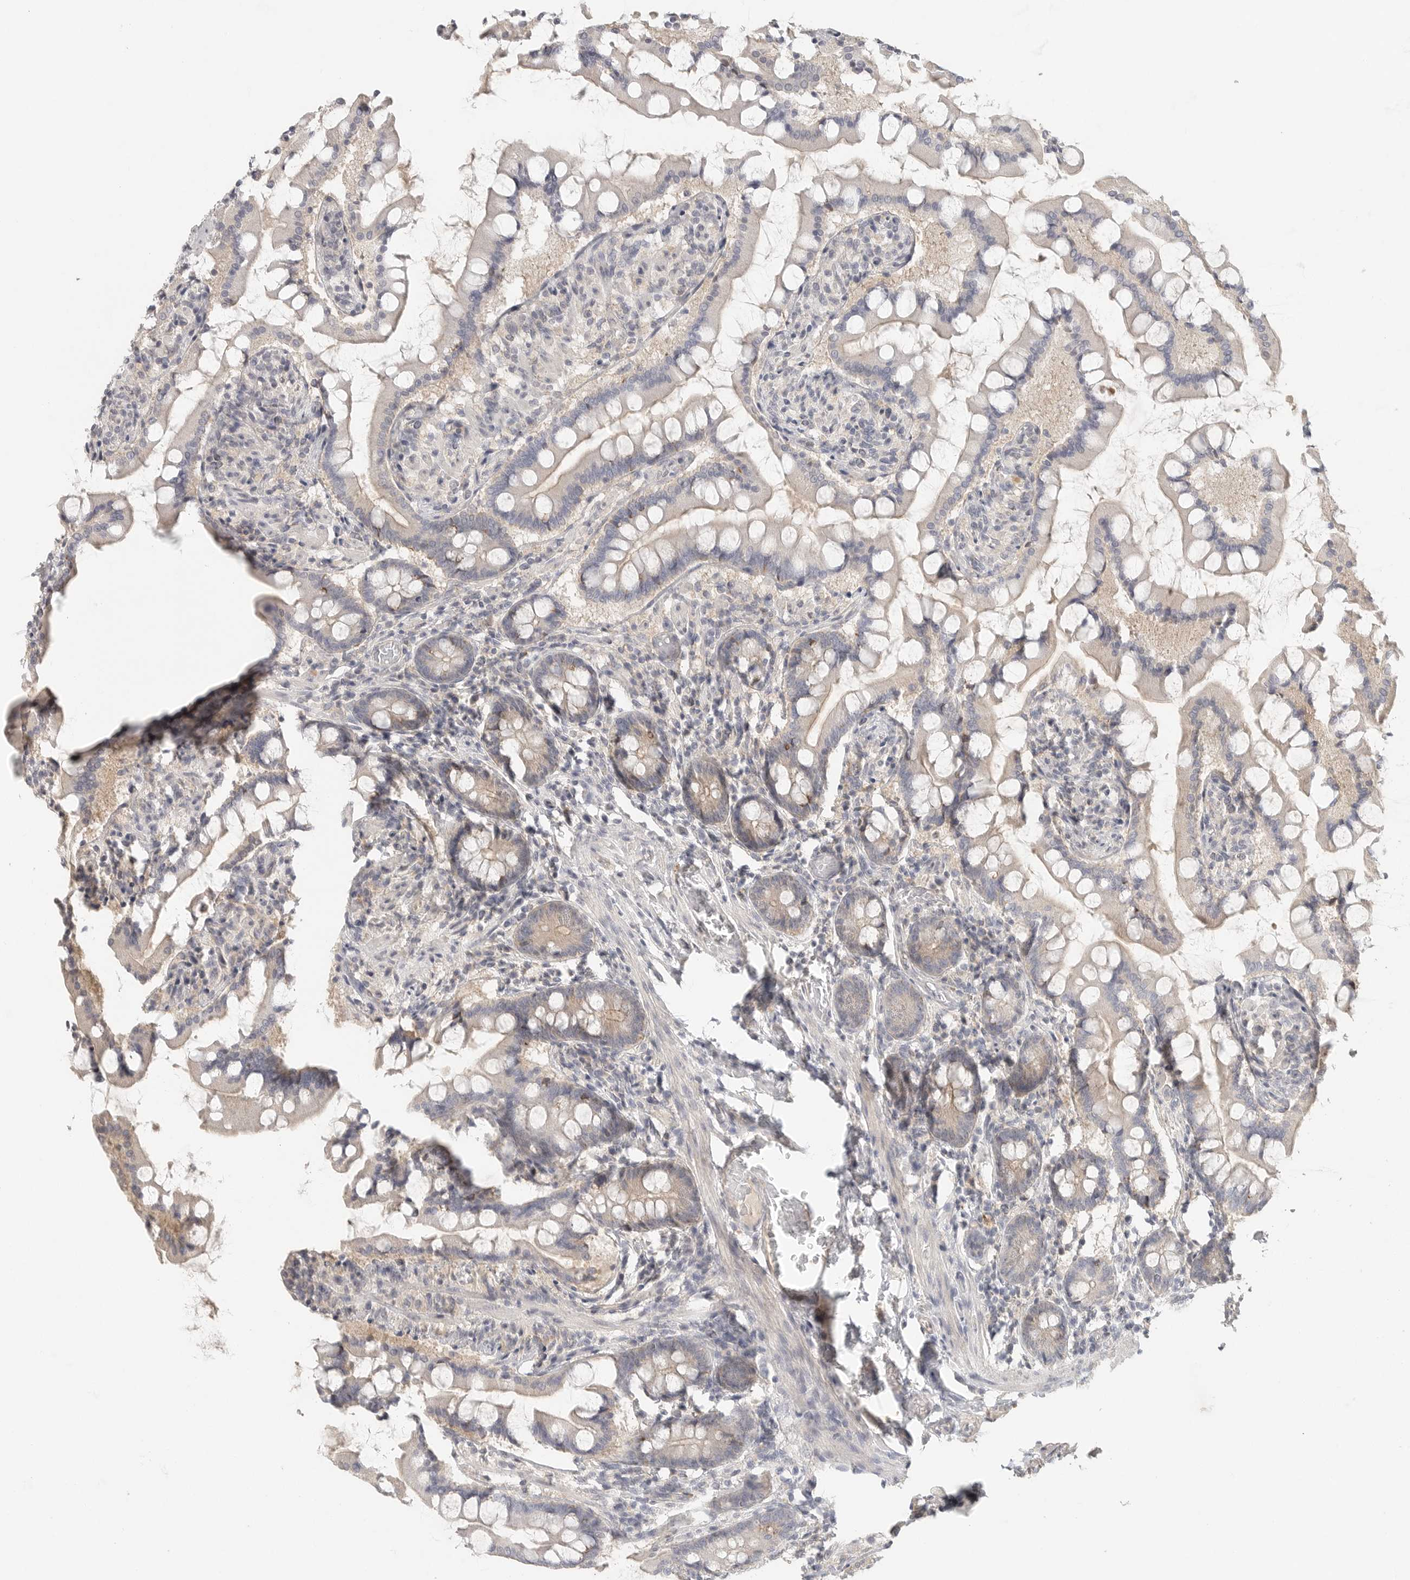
{"staining": {"intensity": "moderate", "quantity": "<25%", "location": "cytoplasmic/membranous"}, "tissue": "small intestine", "cell_type": "Glandular cells", "image_type": "normal", "snomed": [{"axis": "morphology", "description": "Normal tissue, NOS"}, {"axis": "topography", "description": "Small intestine"}], "caption": "IHC of benign human small intestine shows low levels of moderate cytoplasmic/membranous expression in about <25% of glandular cells. The protein of interest is shown in brown color, while the nuclei are stained blue.", "gene": "HDAC6", "patient": {"sex": "male", "age": 41}}